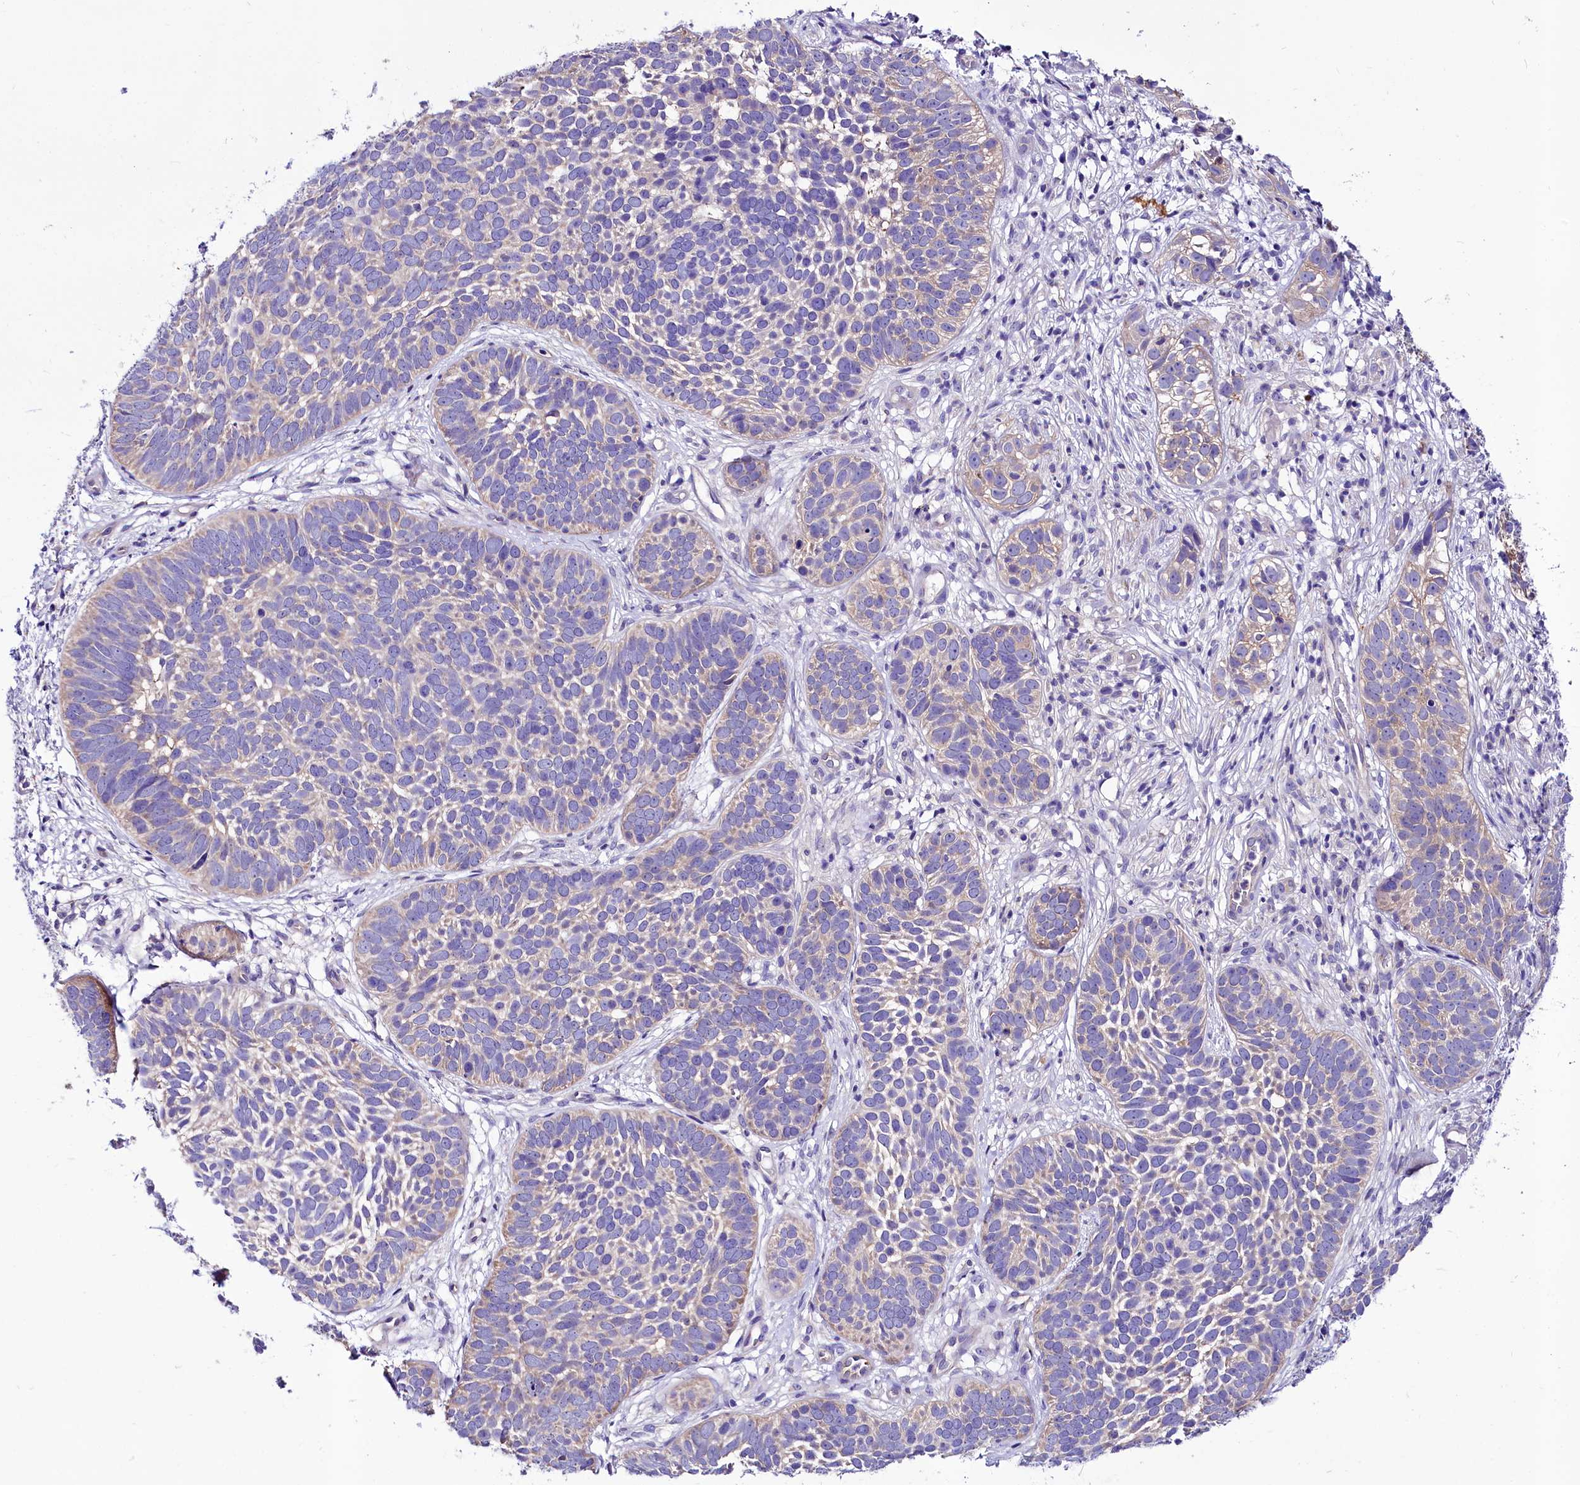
{"staining": {"intensity": "negative", "quantity": "none", "location": "none"}, "tissue": "skin cancer", "cell_type": "Tumor cells", "image_type": "cancer", "snomed": [{"axis": "morphology", "description": "Basal cell carcinoma"}, {"axis": "topography", "description": "Skin"}], "caption": "Histopathology image shows no protein expression in tumor cells of basal cell carcinoma (skin) tissue. (Stains: DAB (3,3'-diaminobenzidine) immunohistochemistry with hematoxylin counter stain, Microscopy: brightfield microscopy at high magnification).", "gene": "ABHD5", "patient": {"sex": "male", "age": 89}}